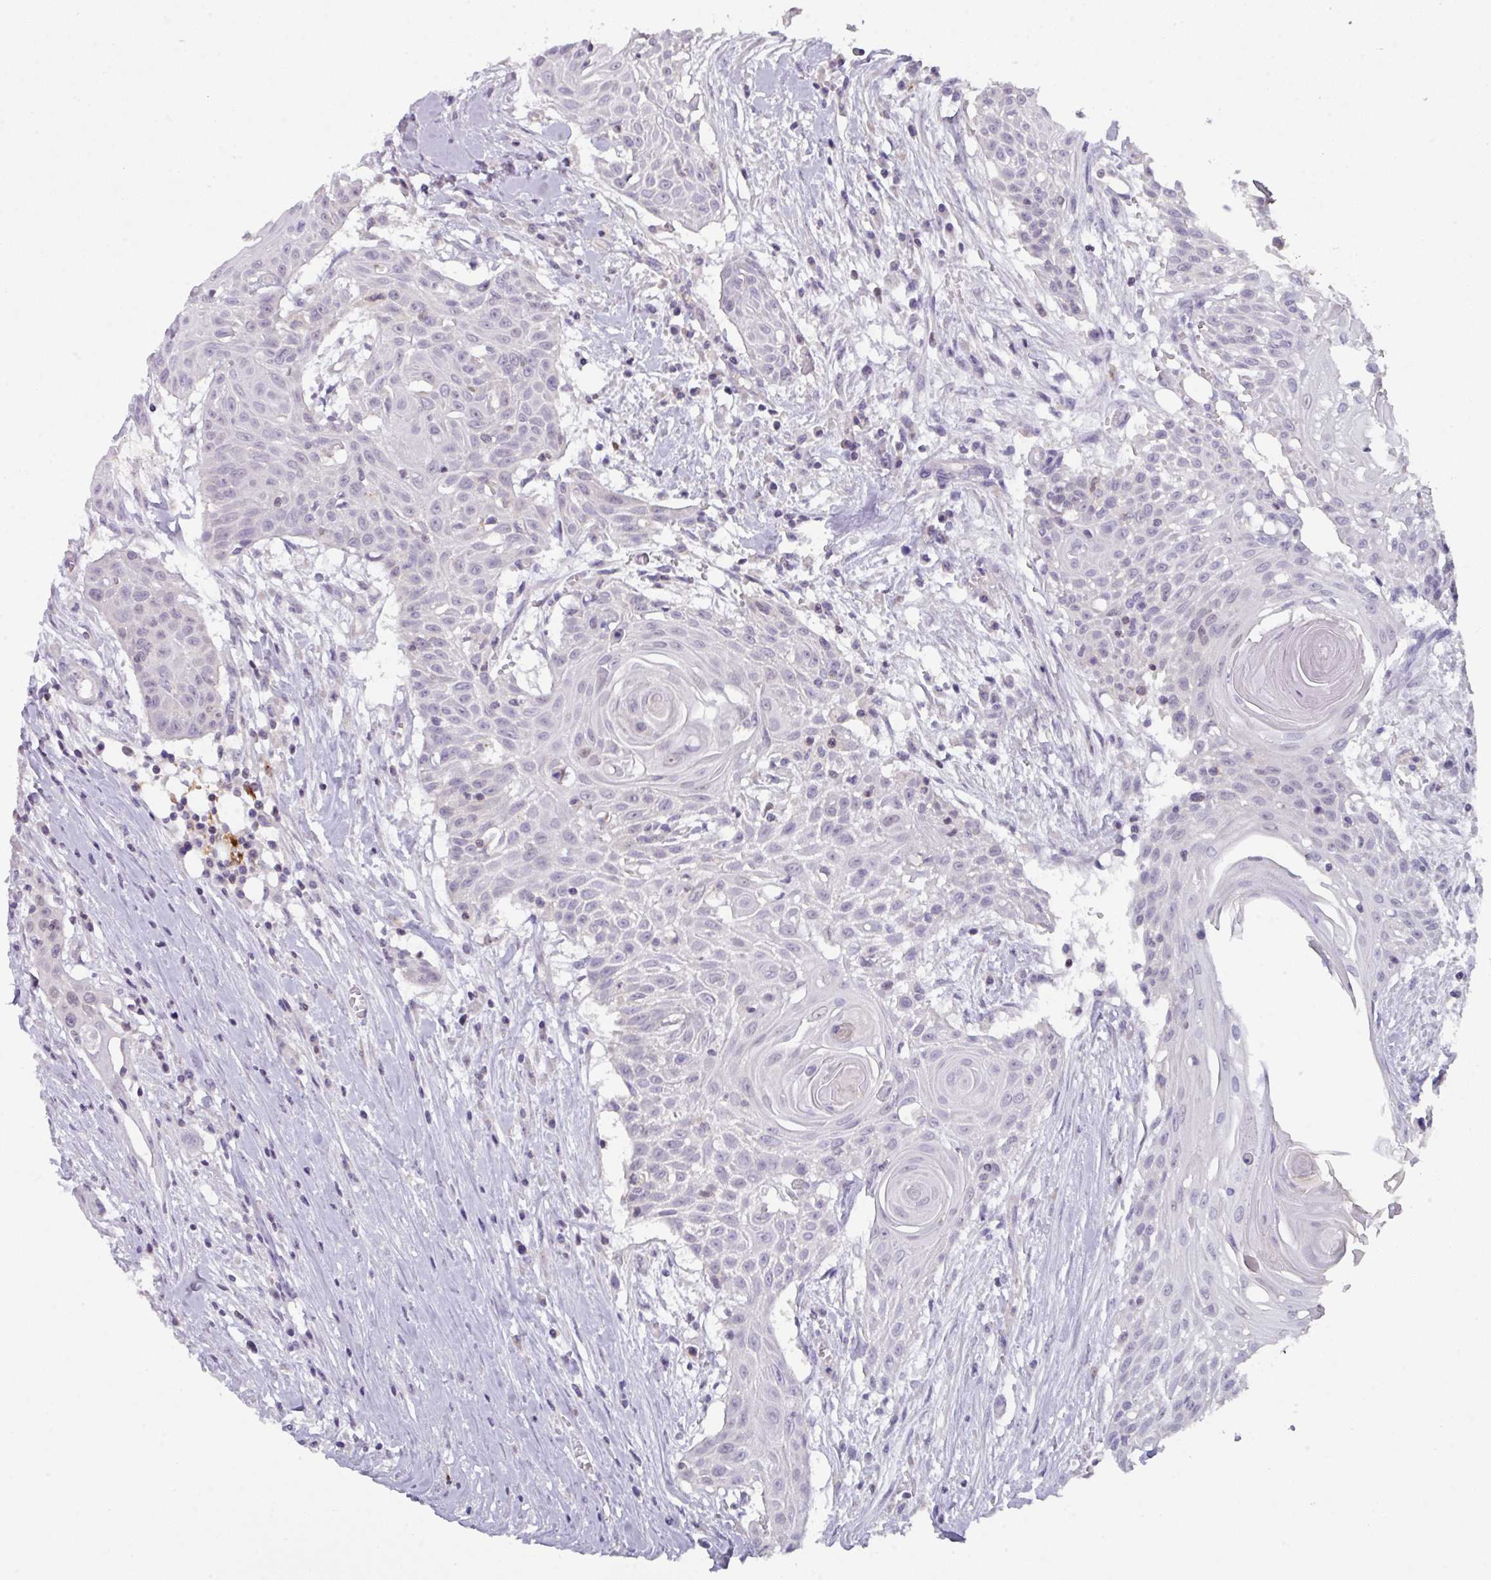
{"staining": {"intensity": "negative", "quantity": "none", "location": "none"}, "tissue": "head and neck cancer", "cell_type": "Tumor cells", "image_type": "cancer", "snomed": [{"axis": "morphology", "description": "Squamous cell carcinoma, NOS"}, {"axis": "topography", "description": "Lymph node"}, {"axis": "topography", "description": "Salivary gland"}, {"axis": "topography", "description": "Head-Neck"}], "caption": "The immunohistochemistry (IHC) photomicrograph has no significant expression in tumor cells of head and neck cancer (squamous cell carcinoma) tissue.", "gene": "DCAF12L2", "patient": {"sex": "female", "age": 74}}